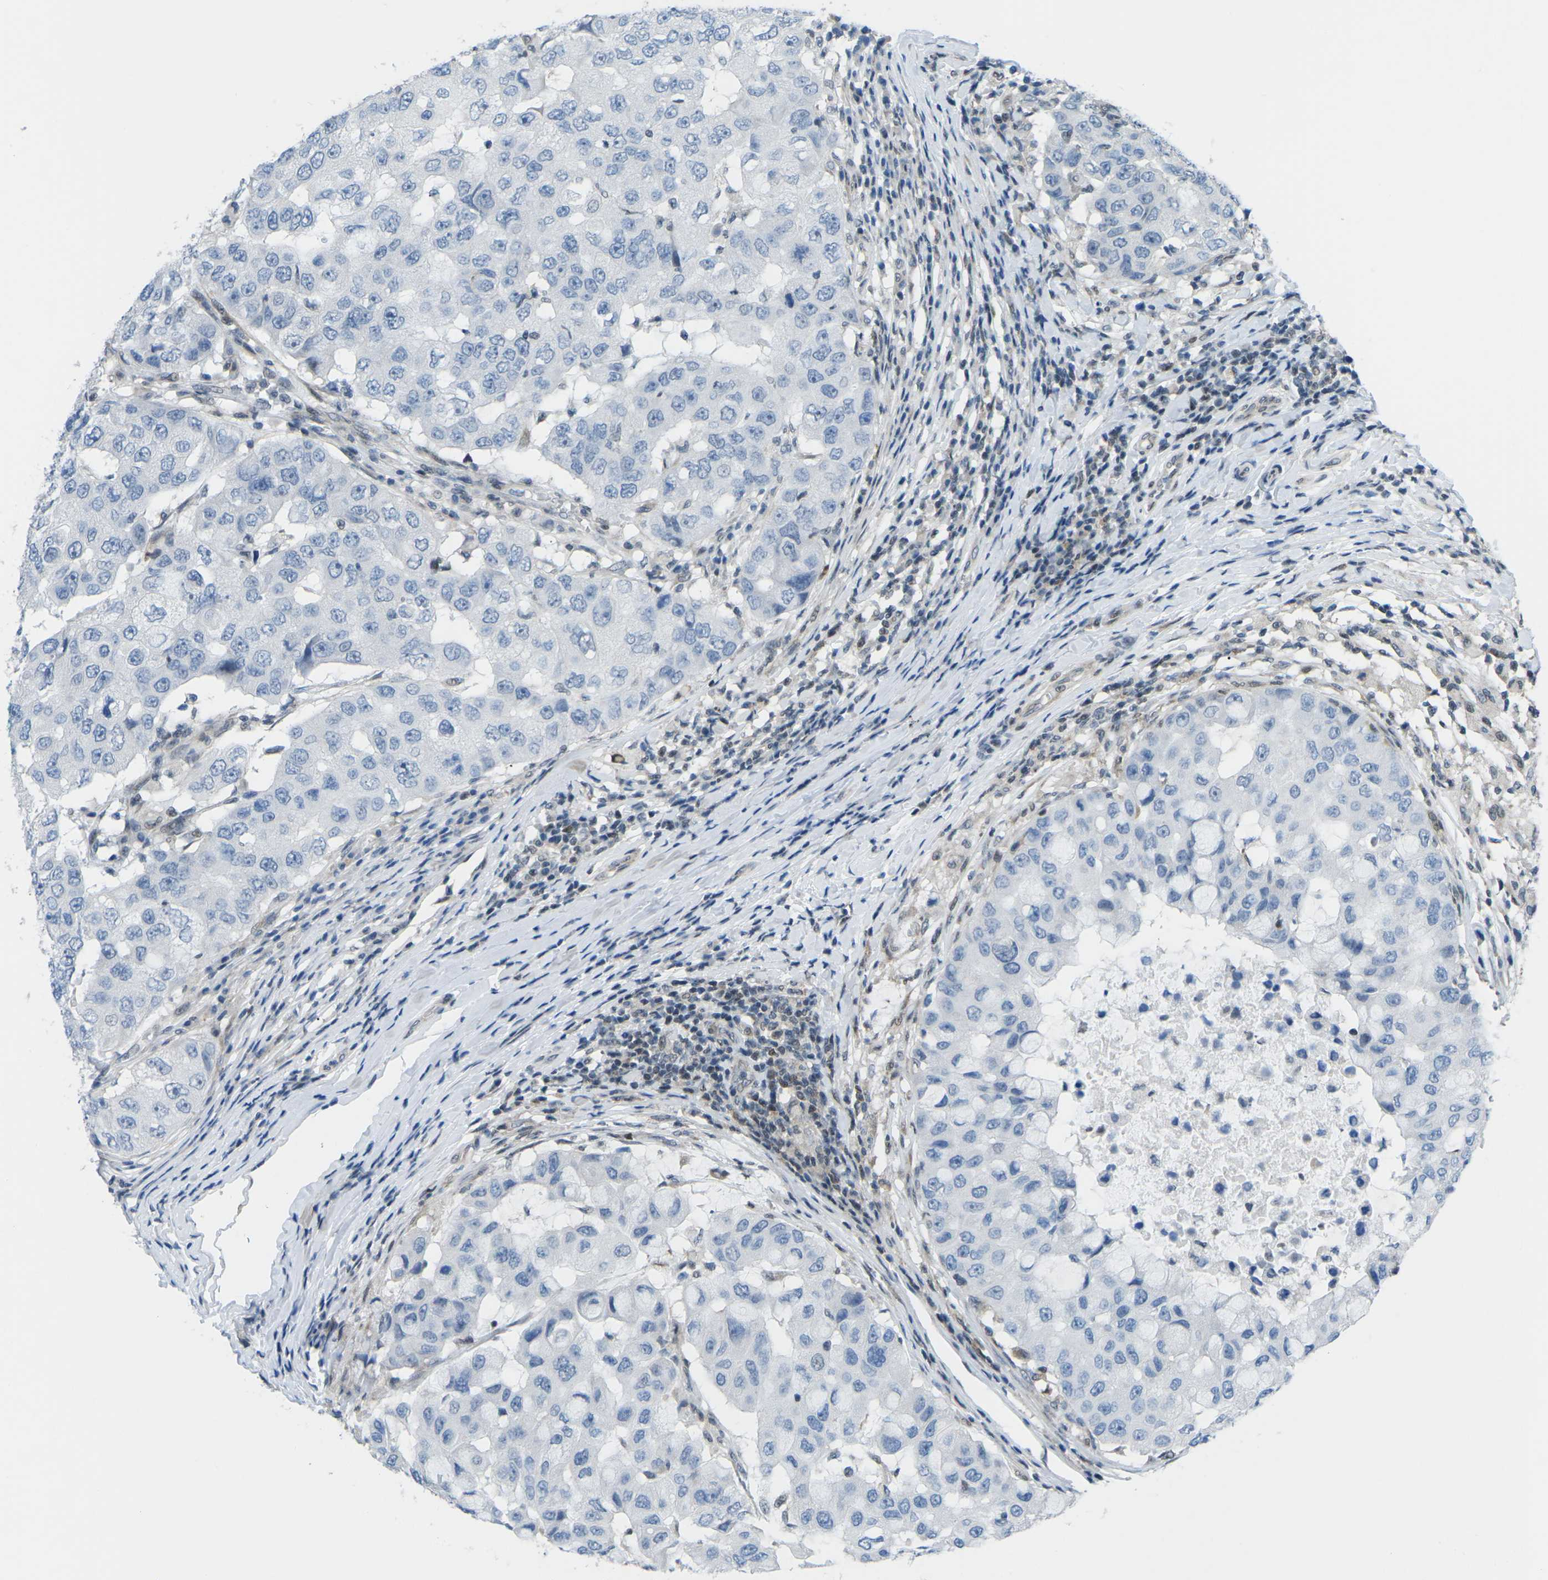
{"staining": {"intensity": "negative", "quantity": "none", "location": "none"}, "tissue": "breast cancer", "cell_type": "Tumor cells", "image_type": "cancer", "snomed": [{"axis": "morphology", "description": "Duct carcinoma"}, {"axis": "topography", "description": "Breast"}], "caption": "High magnification brightfield microscopy of infiltrating ductal carcinoma (breast) stained with DAB (3,3'-diaminobenzidine) (brown) and counterstained with hematoxylin (blue): tumor cells show no significant positivity. (Stains: DAB (3,3'-diaminobenzidine) immunohistochemistry with hematoxylin counter stain, Microscopy: brightfield microscopy at high magnification).", "gene": "MBNL1", "patient": {"sex": "female", "age": 27}}